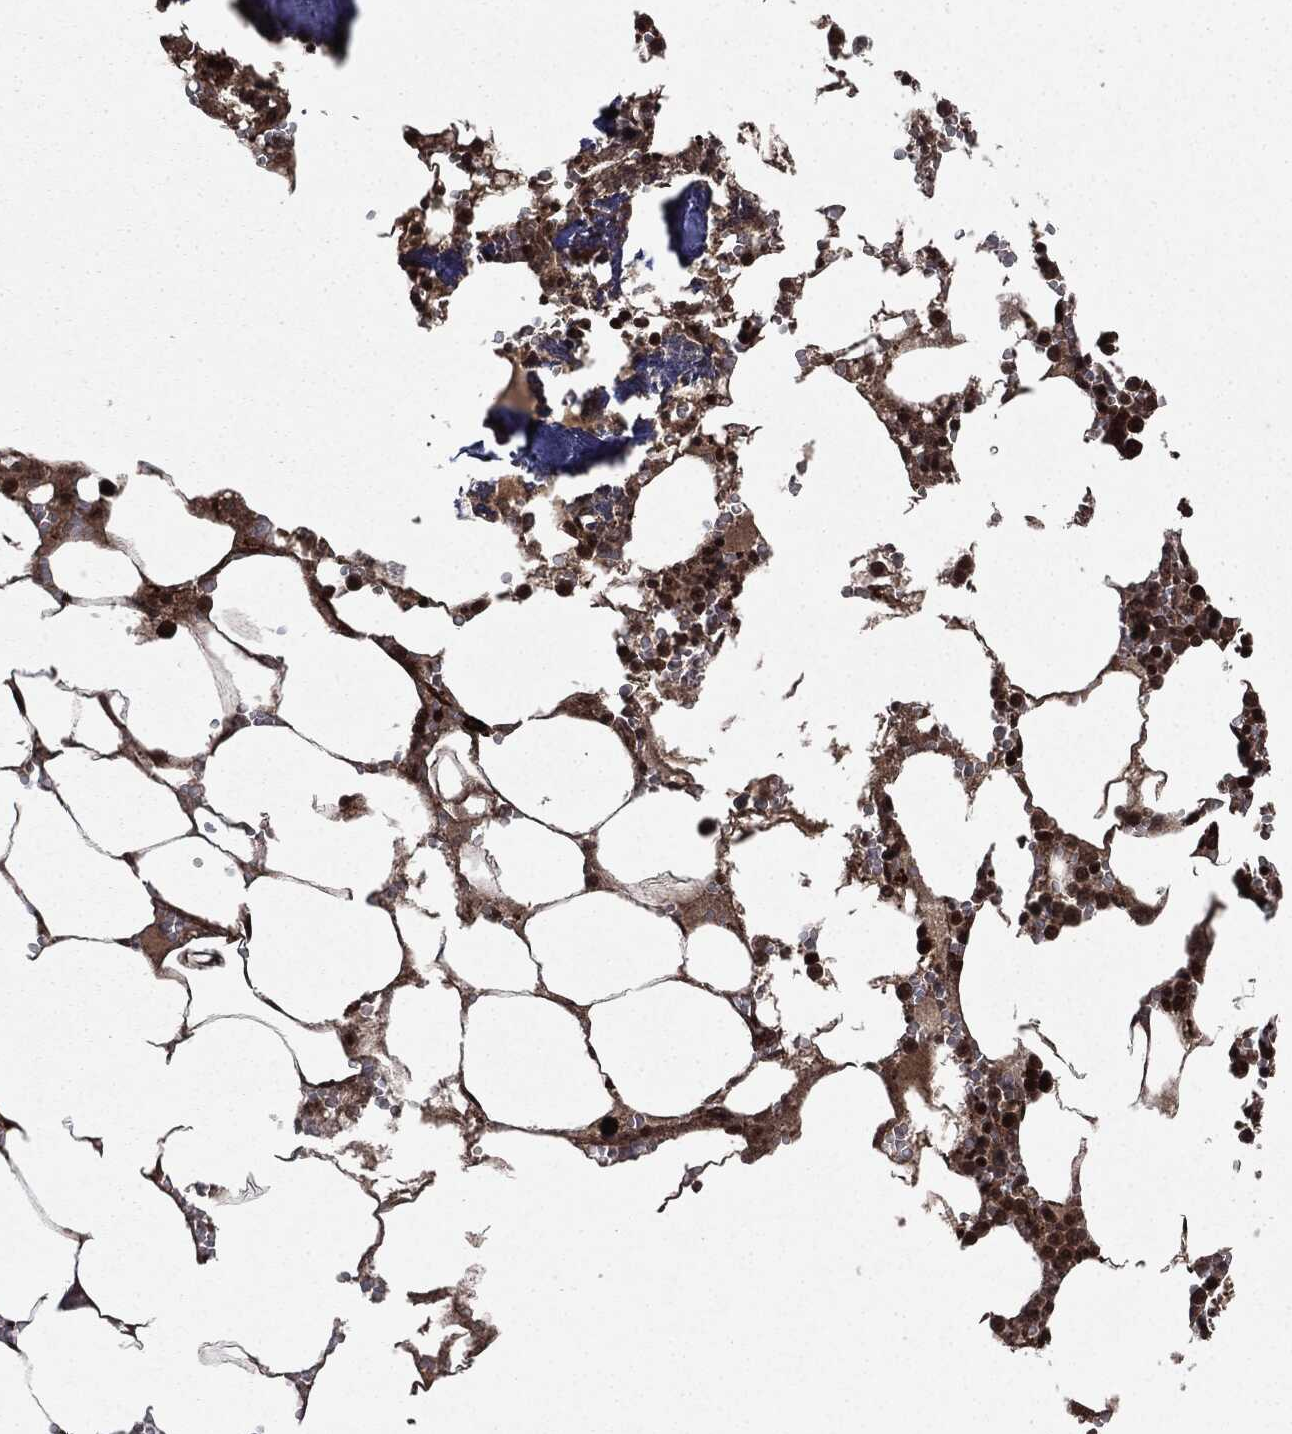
{"staining": {"intensity": "strong", "quantity": "25%-75%", "location": "nuclear"}, "tissue": "bone marrow", "cell_type": "Hematopoietic cells", "image_type": "normal", "snomed": [{"axis": "morphology", "description": "Normal tissue, NOS"}, {"axis": "topography", "description": "Bone marrow"}], "caption": "Immunohistochemical staining of normal bone marrow displays strong nuclear protein positivity in approximately 25%-75% of hematopoietic cells.", "gene": "CARD6", "patient": {"sex": "female", "age": 64}}